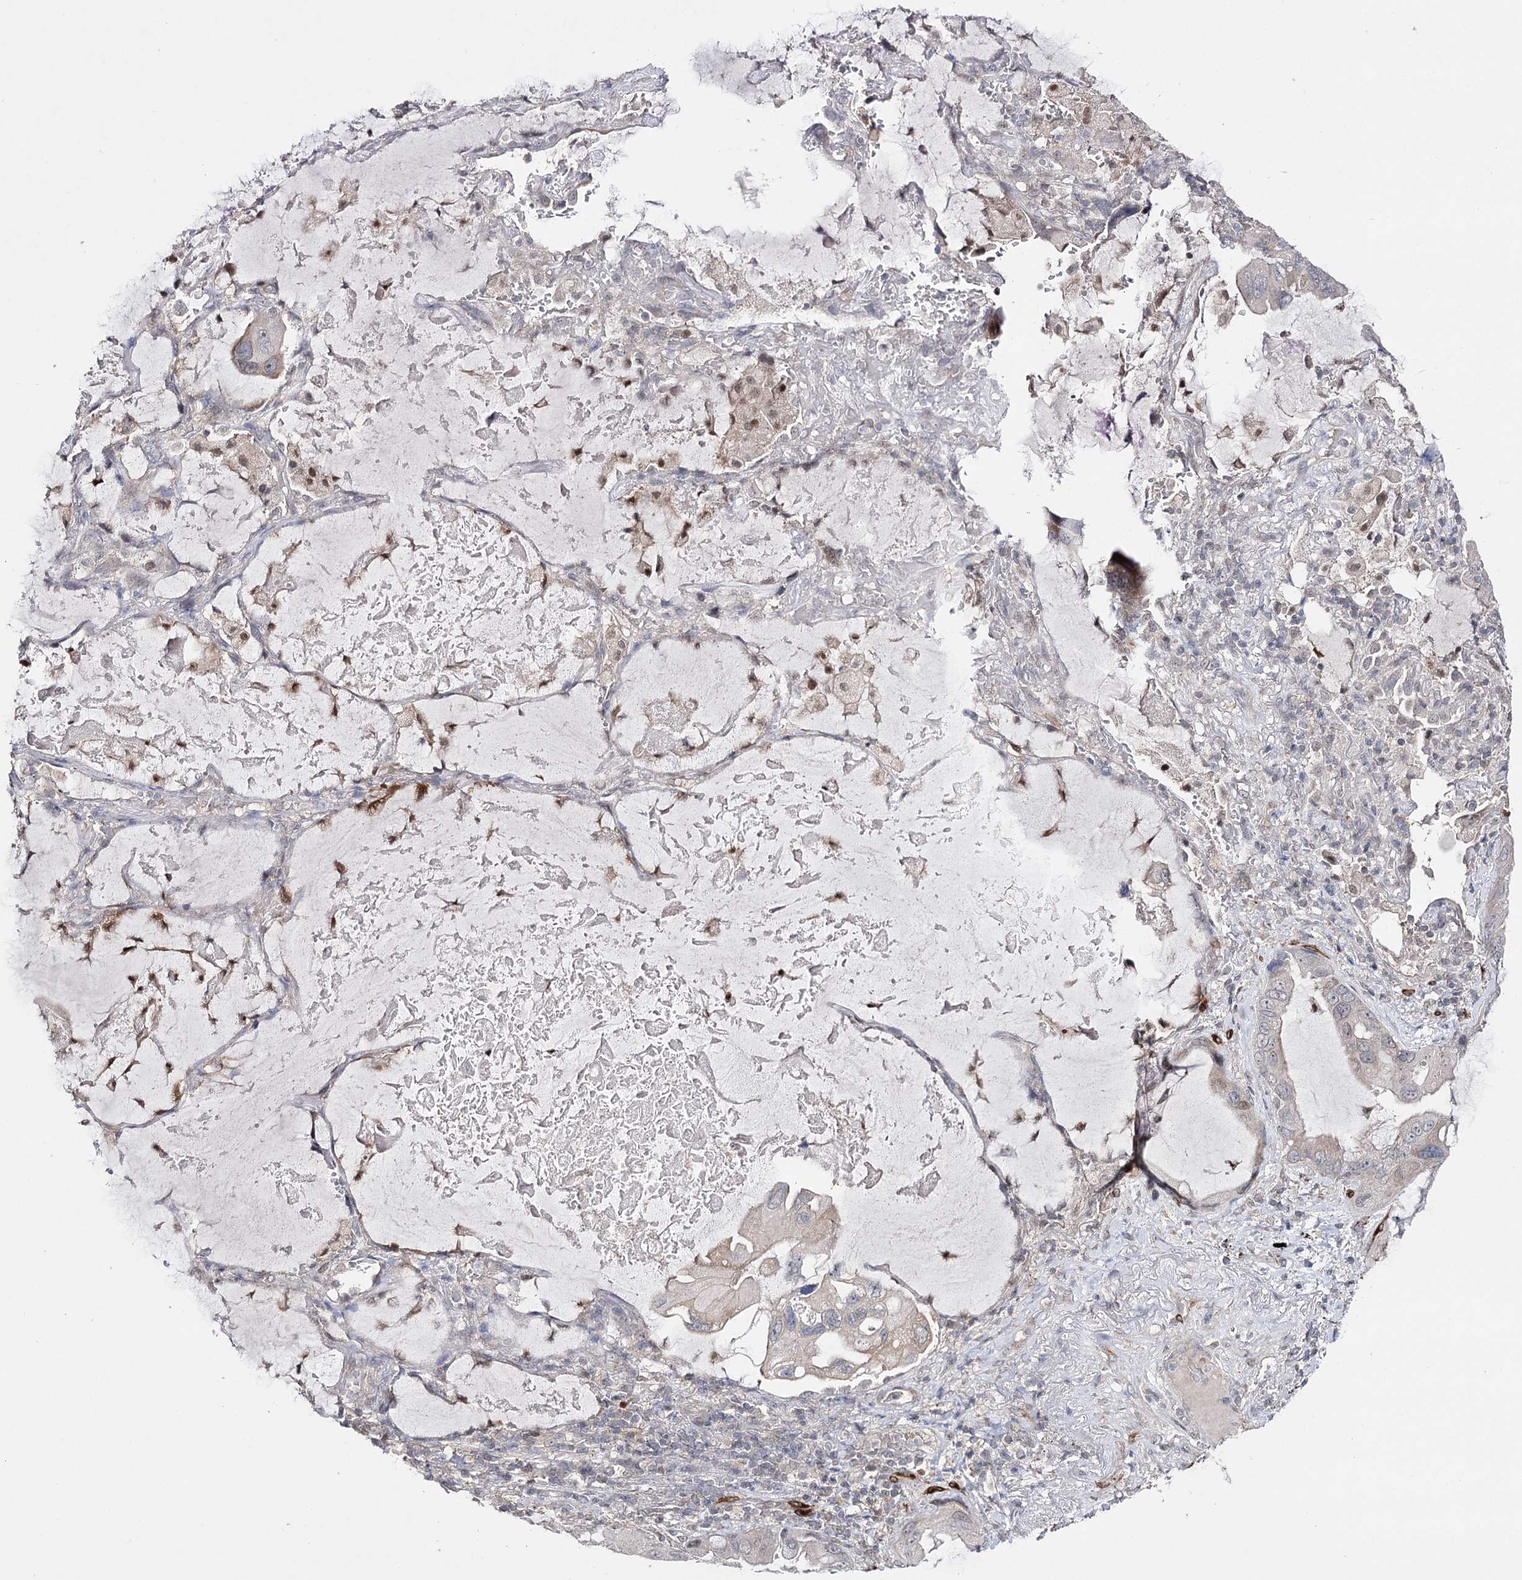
{"staining": {"intensity": "negative", "quantity": "none", "location": "none"}, "tissue": "lung cancer", "cell_type": "Tumor cells", "image_type": "cancer", "snomed": [{"axis": "morphology", "description": "Squamous cell carcinoma, NOS"}, {"axis": "topography", "description": "Lung"}], "caption": "Immunohistochemical staining of human lung cancer displays no significant expression in tumor cells.", "gene": "HSD11B2", "patient": {"sex": "female", "age": 73}}